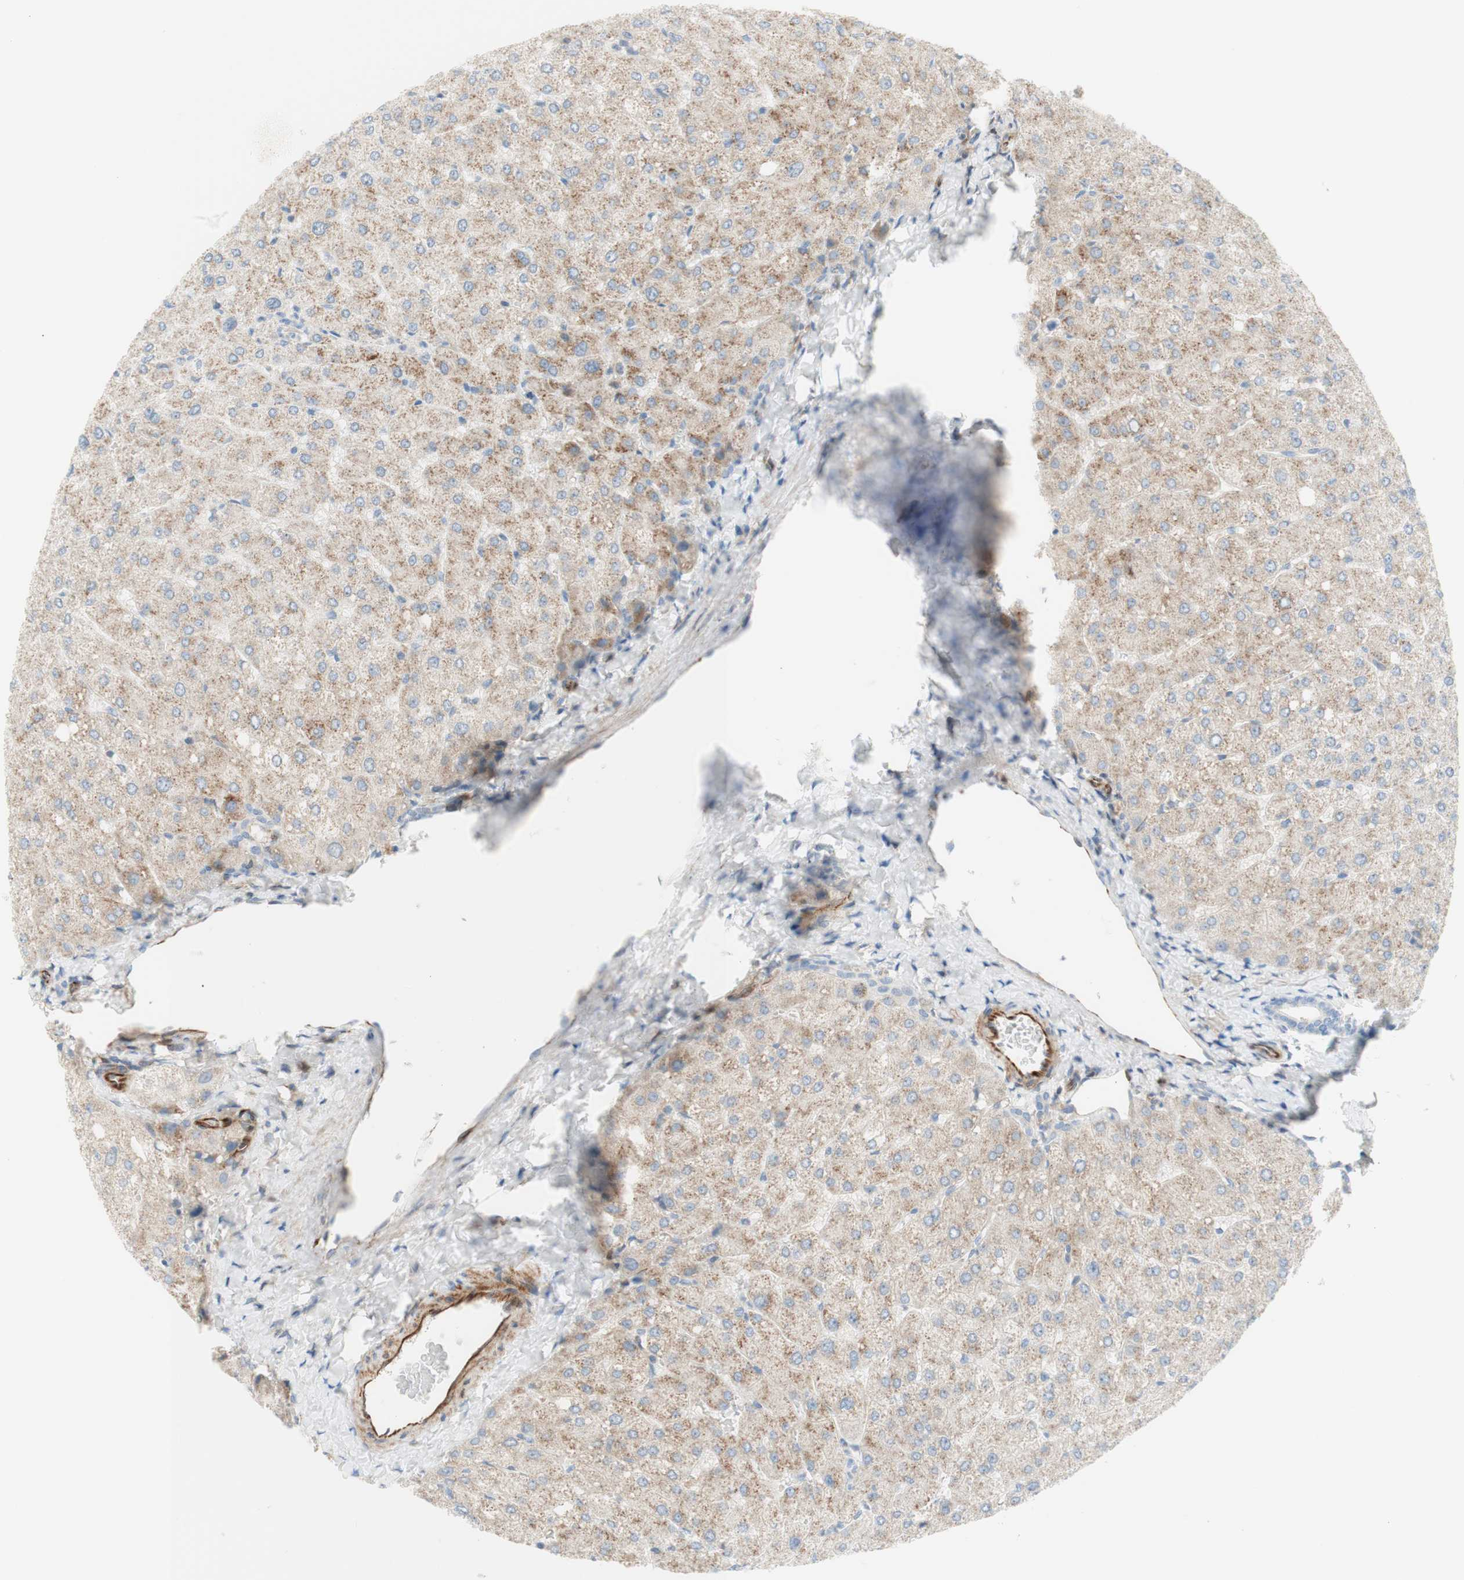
{"staining": {"intensity": "weak", "quantity": "25%-75%", "location": "cytoplasmic/membranous"}, "tissue": "liver", "cell_type": "Cholangiocytes", "image_type": "normal", "snomed": [{"axis": "morphology", "description": "Normal tissue, NOS"}, {"axis": "topography", "description": "Liver"}], "caption": "IHC (DAB (3,3'-diaminobenzidine)) staining of normal human liver demonstrates weak cytoplasmic/membranous protein positivity in about 25%-75% of cholangiocytes.", "gene": "POU2AF1", "patient": {"sex": "male", "age": 55}}